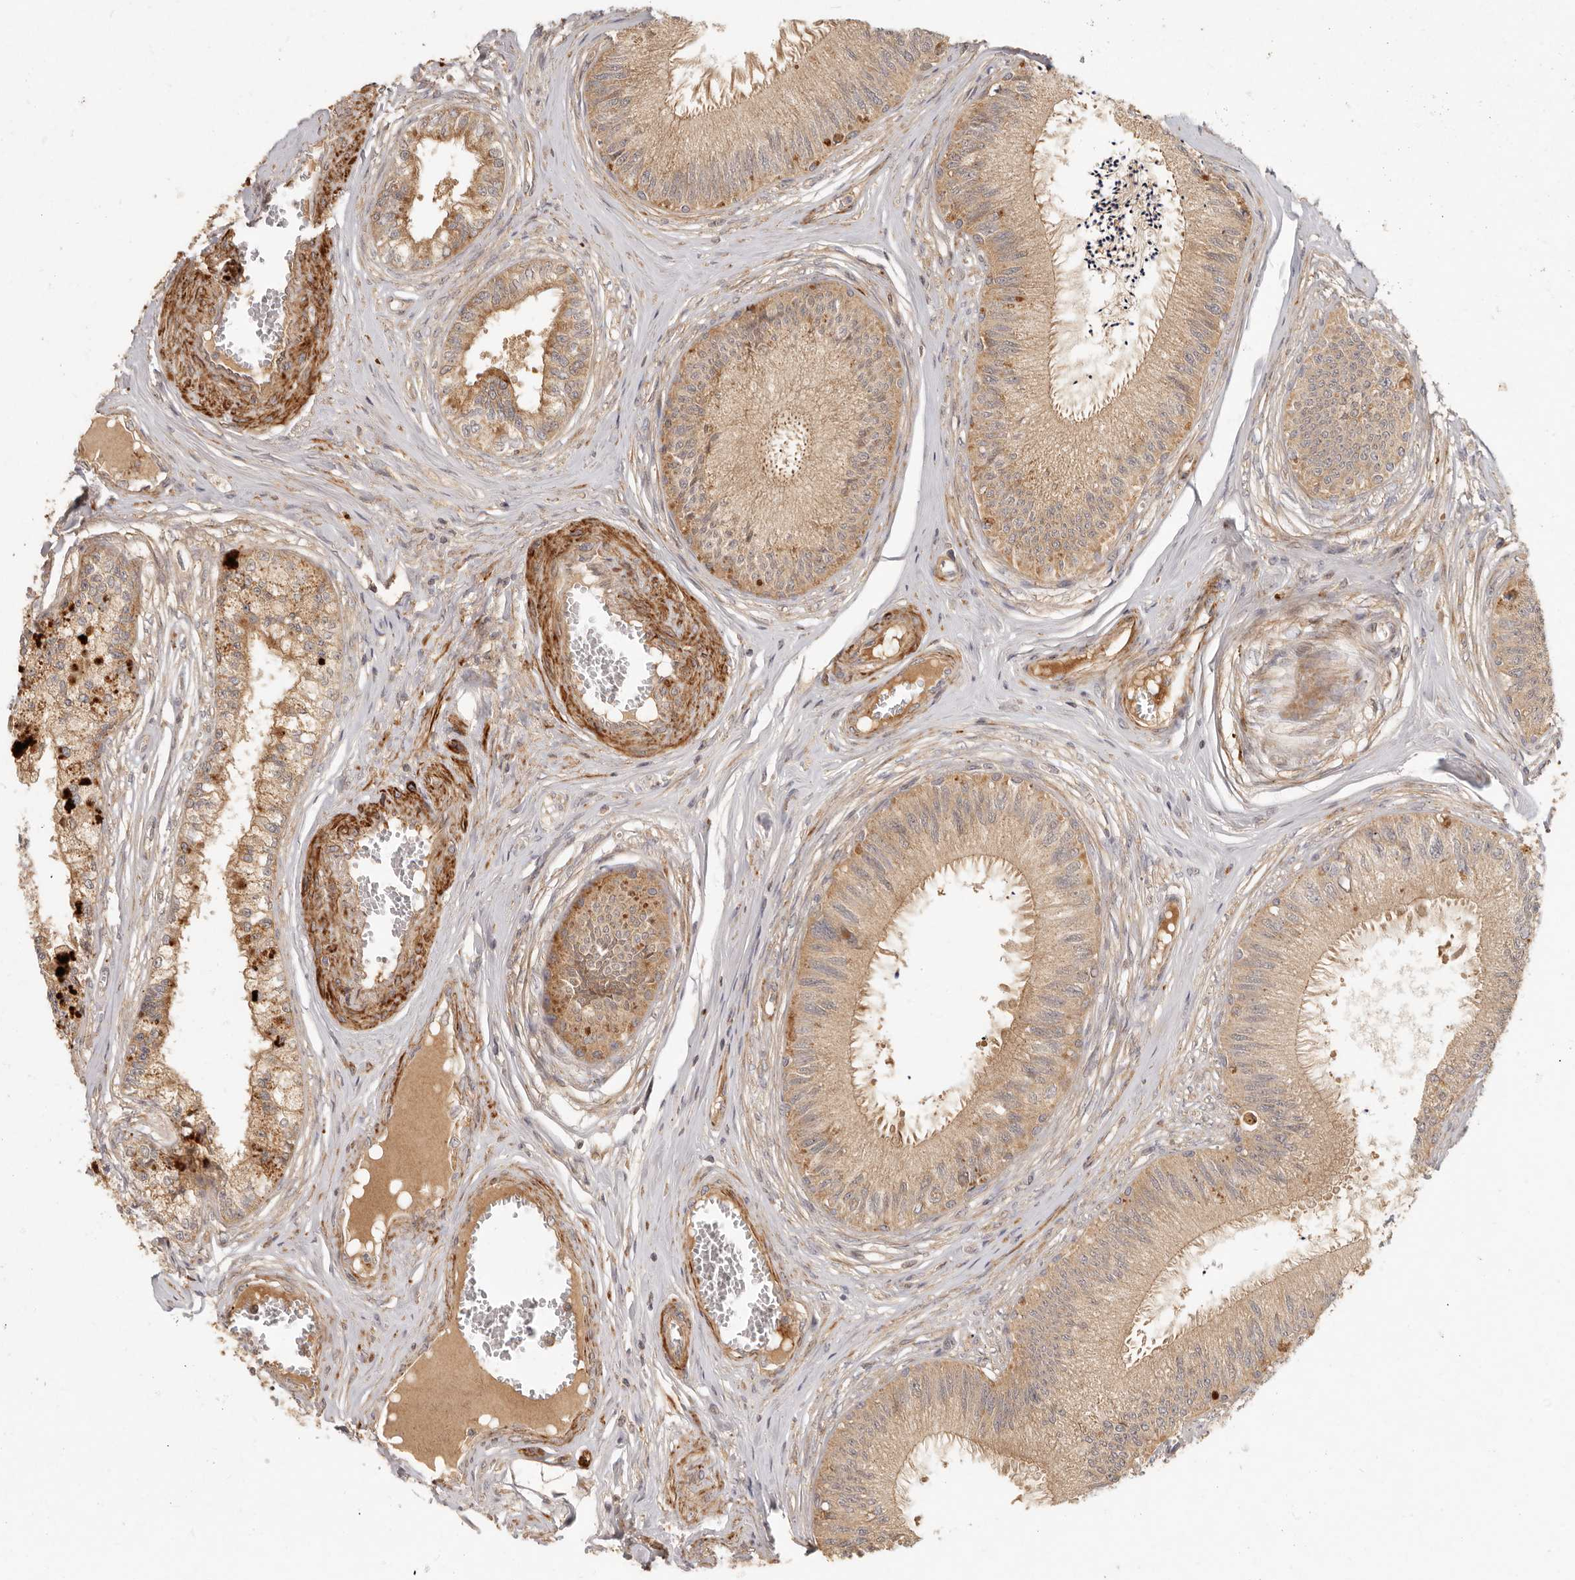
{"staining": {"intensity": "moderate", "quantity": ">75%", "location": "cytoplasmic/membranous"}, "tissue": "epididymis", "cell_type": "Glandular cells", "image_type": "normal", "snomed": [{"axis": "morphology", "description": "Normal tissue, NOS"}, {"axis": "topography", "description": "Epididymis"}], "caption": "This is a photomicrograph of immunohistochemistry (IHC) staining of benign epididymis, which shows moderate expression in the cytoplasmic/membranous of glandular cells.", "gene": "VIPR1", "patient": {"sex": "male", "age": 79}}